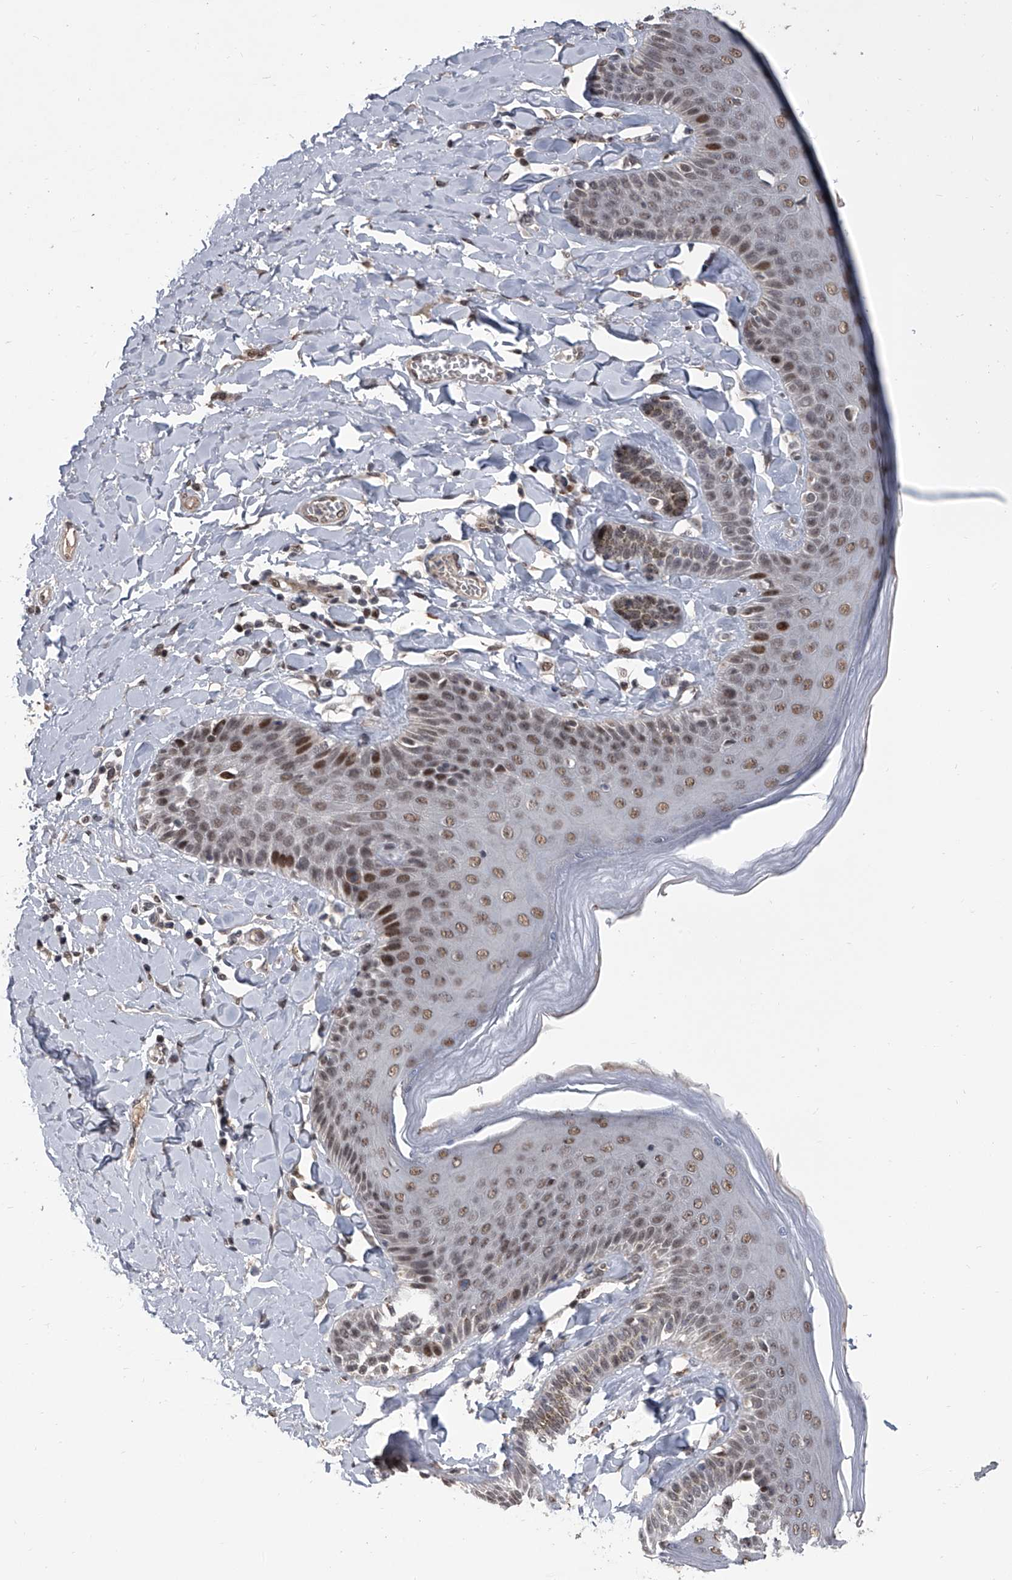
{"staining": {"intensity": "moderate", "quantity": ">75%", "location": "nuclear"}, "tissue": "skin", "cell_type": "Epidermal cells", "image_type": "normal", "snomed": [{"axis": "morphology", "description": "Normal tissue, NOS"}, {"axis": "topography", "description": "Anal"}], "caption": "Immunohistochemical staining of normal skin shows medium levels of moderate nuclear staining in approximately >75% of epidermal cells. The staining is performed using DAB brown chromogen to label protein expression. The nuclei are counter-stained blue using hematoxylin.", "gene": "ZNF426", "patient": {"sex": "male", "age": 69}}